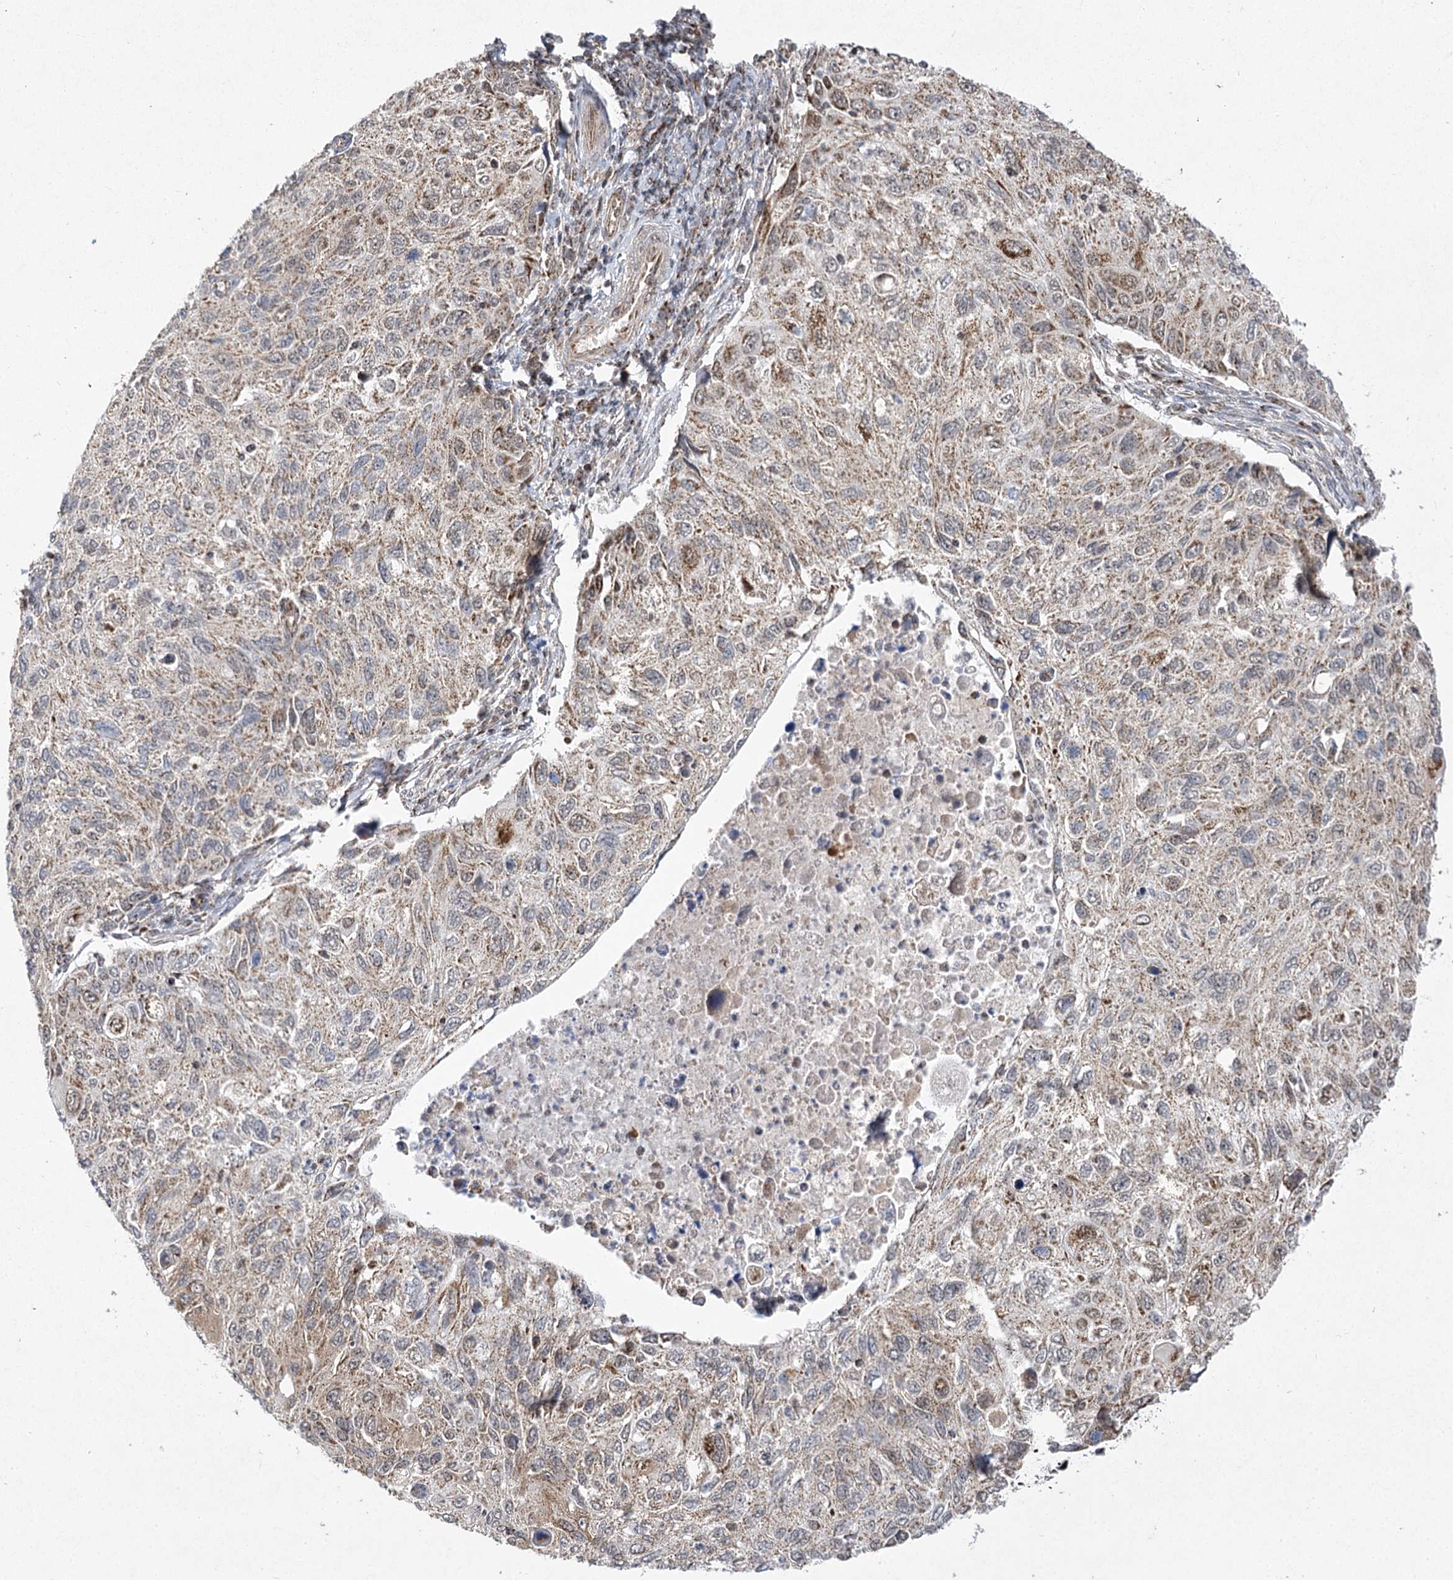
{"staining": {"intensity": "moderate", "quantity": ">75%", "location": "cytoplasmic/membranous"}, "tissue": "cervical cancer", "cell_type": "Tumor cells", "image_type": "cancer", "snomed": [{"axis": "morphology", "description": "Squamous cell carcinoma, NOS"}, {"axis": "topography", "description": "Cervix"}], "caption": "Cervical cancer (squamous cell carcinoma) stained for a protein displays moderate cytoplasmic/membranous positivity in tumor cells. (DAB IHC, brown staining for protein, blue staining for nuclei).", "gene": "SLC4A1AP", "patient": {"sex": "female", "age": 70}}